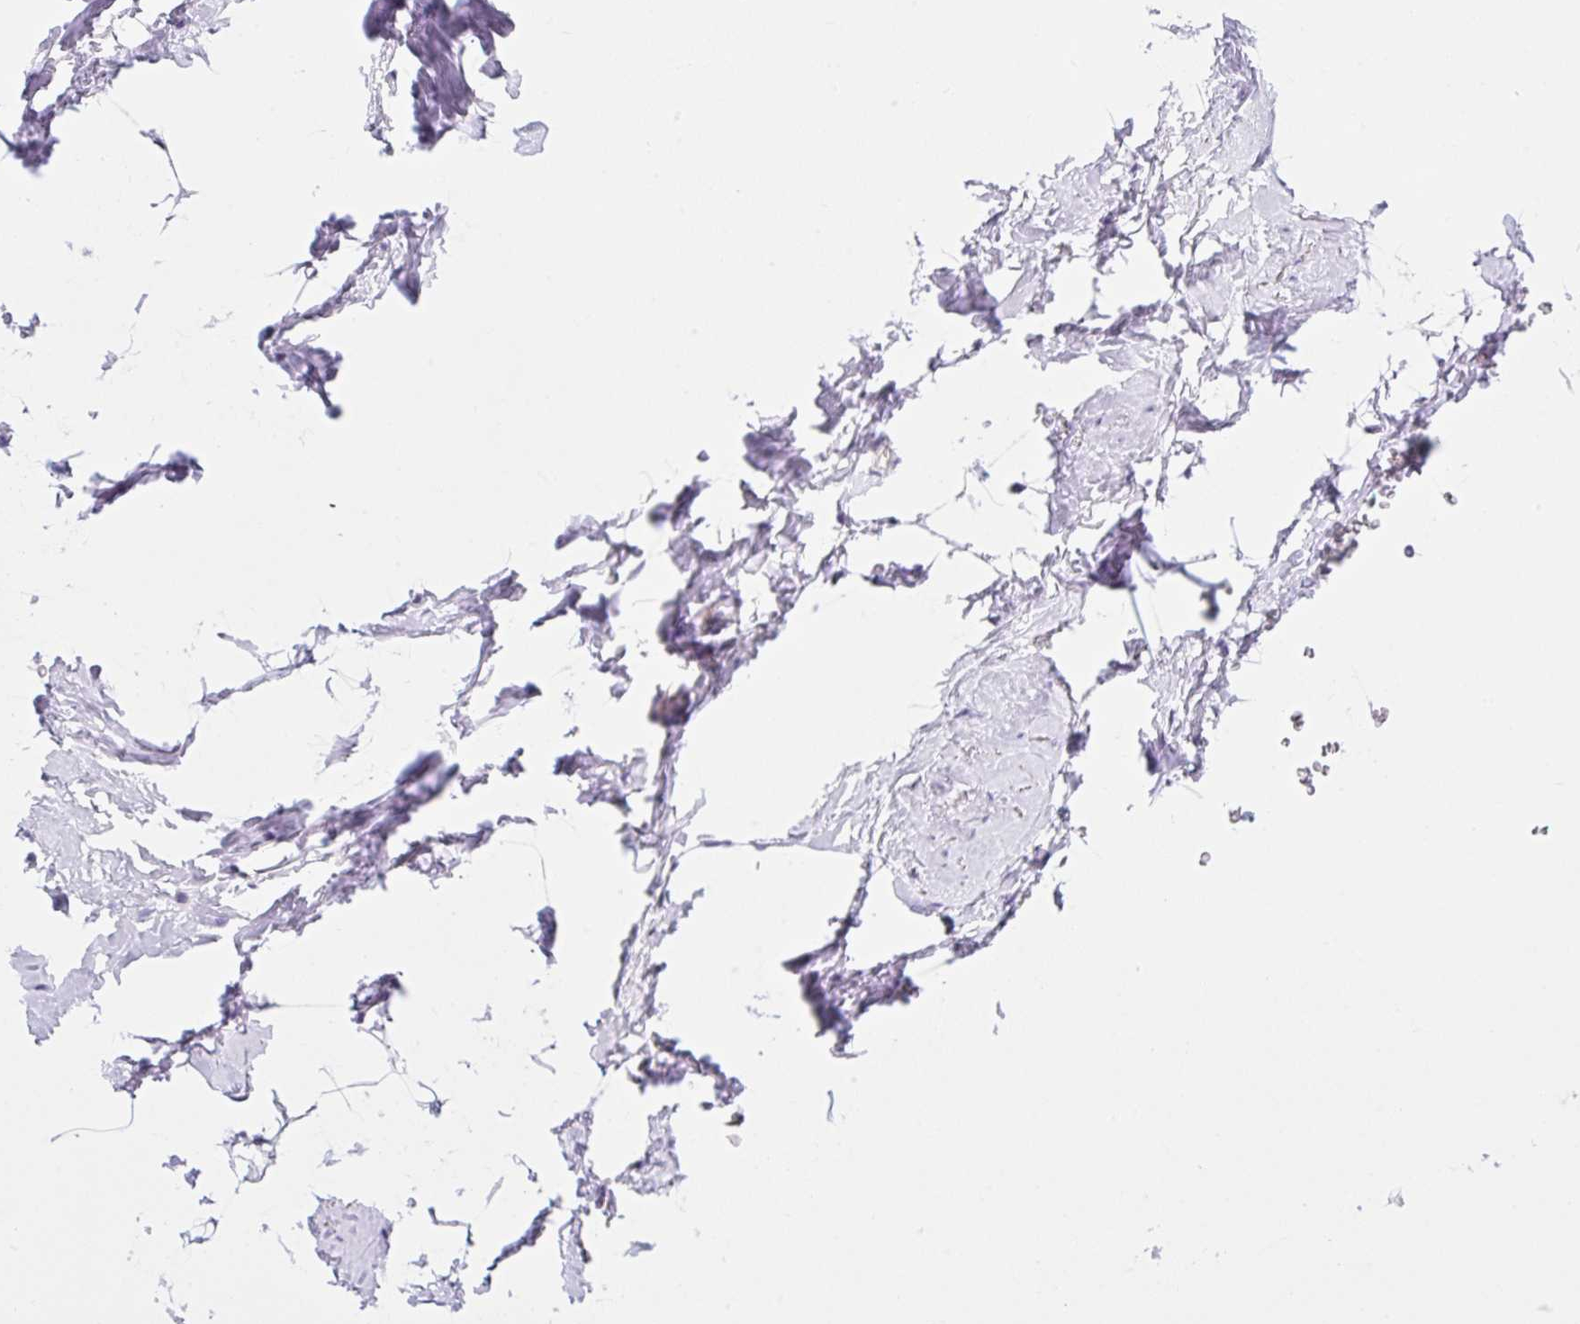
{"staining": {"intensity": "negative", "quantity": "none", "location": "none"}, "tissue": "breast", "cell_type": "Adipocytes", "image_type": "normal", "snomed": [{"axis": "morphology", "description": "Normal tissue, NOS"}, {"axis": "topography", "description": "Breast"}], "caption": "Immunohistochemistry (IHC) photomicrograph of normal human breast stained for a protein (brown), which reveals no expression in adipocytes. (Stains: DAB (3,3'-diaminobenzidine) IHC with hematoxylin counter stain, Microscopy: brightfield microscopy at high magnification).", "gene": "ZNF121", "patient": {"sex": "female", "age": 32}}